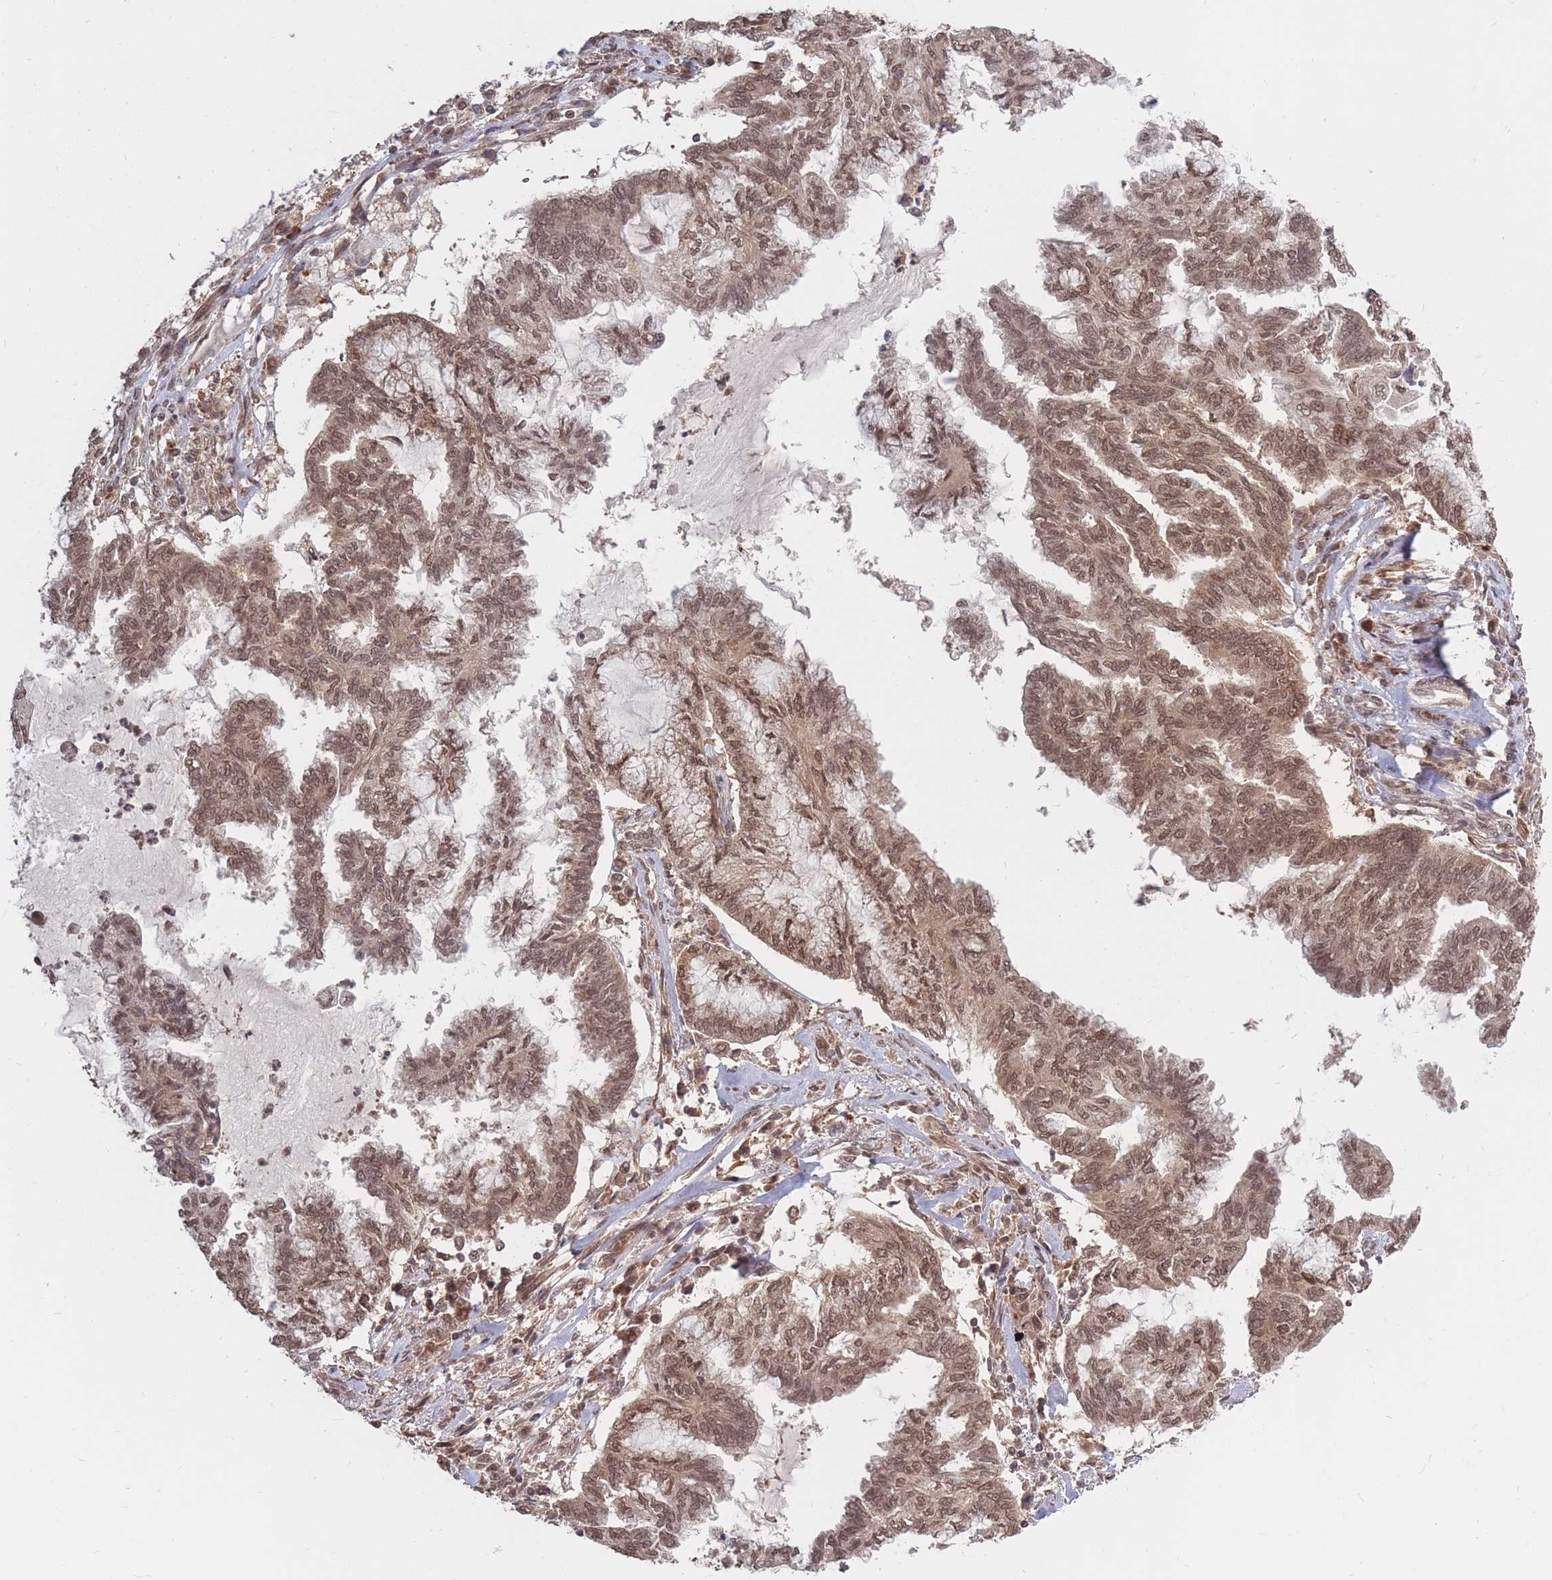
{"staining": {"intensity": "moderate", "quantity": ">75%", "location": "cytoplasmic/membranous,nuclear"}, "tissue": "endometrial cancer", "cell_type": "Tumor cells", "image_type": "cancer", "snomed": [{"axis": "morphology", "description": "Adenocarcinoma, NOS"}, {"axis": "topography", "description": "Endometrium"}], "caption": "Immunohistochemical staining of endometrial adenocarcinoma reveals moderate cytoplasmic/membranous and nuclear protein positivity in approximately >75% of tumor cells. Immunohistochemistry (ihc) stains the protein of interest in brown and the nuclei are stained blue.", "gene": "SRA1", "patient": {"sex": "female", "age": 86}}